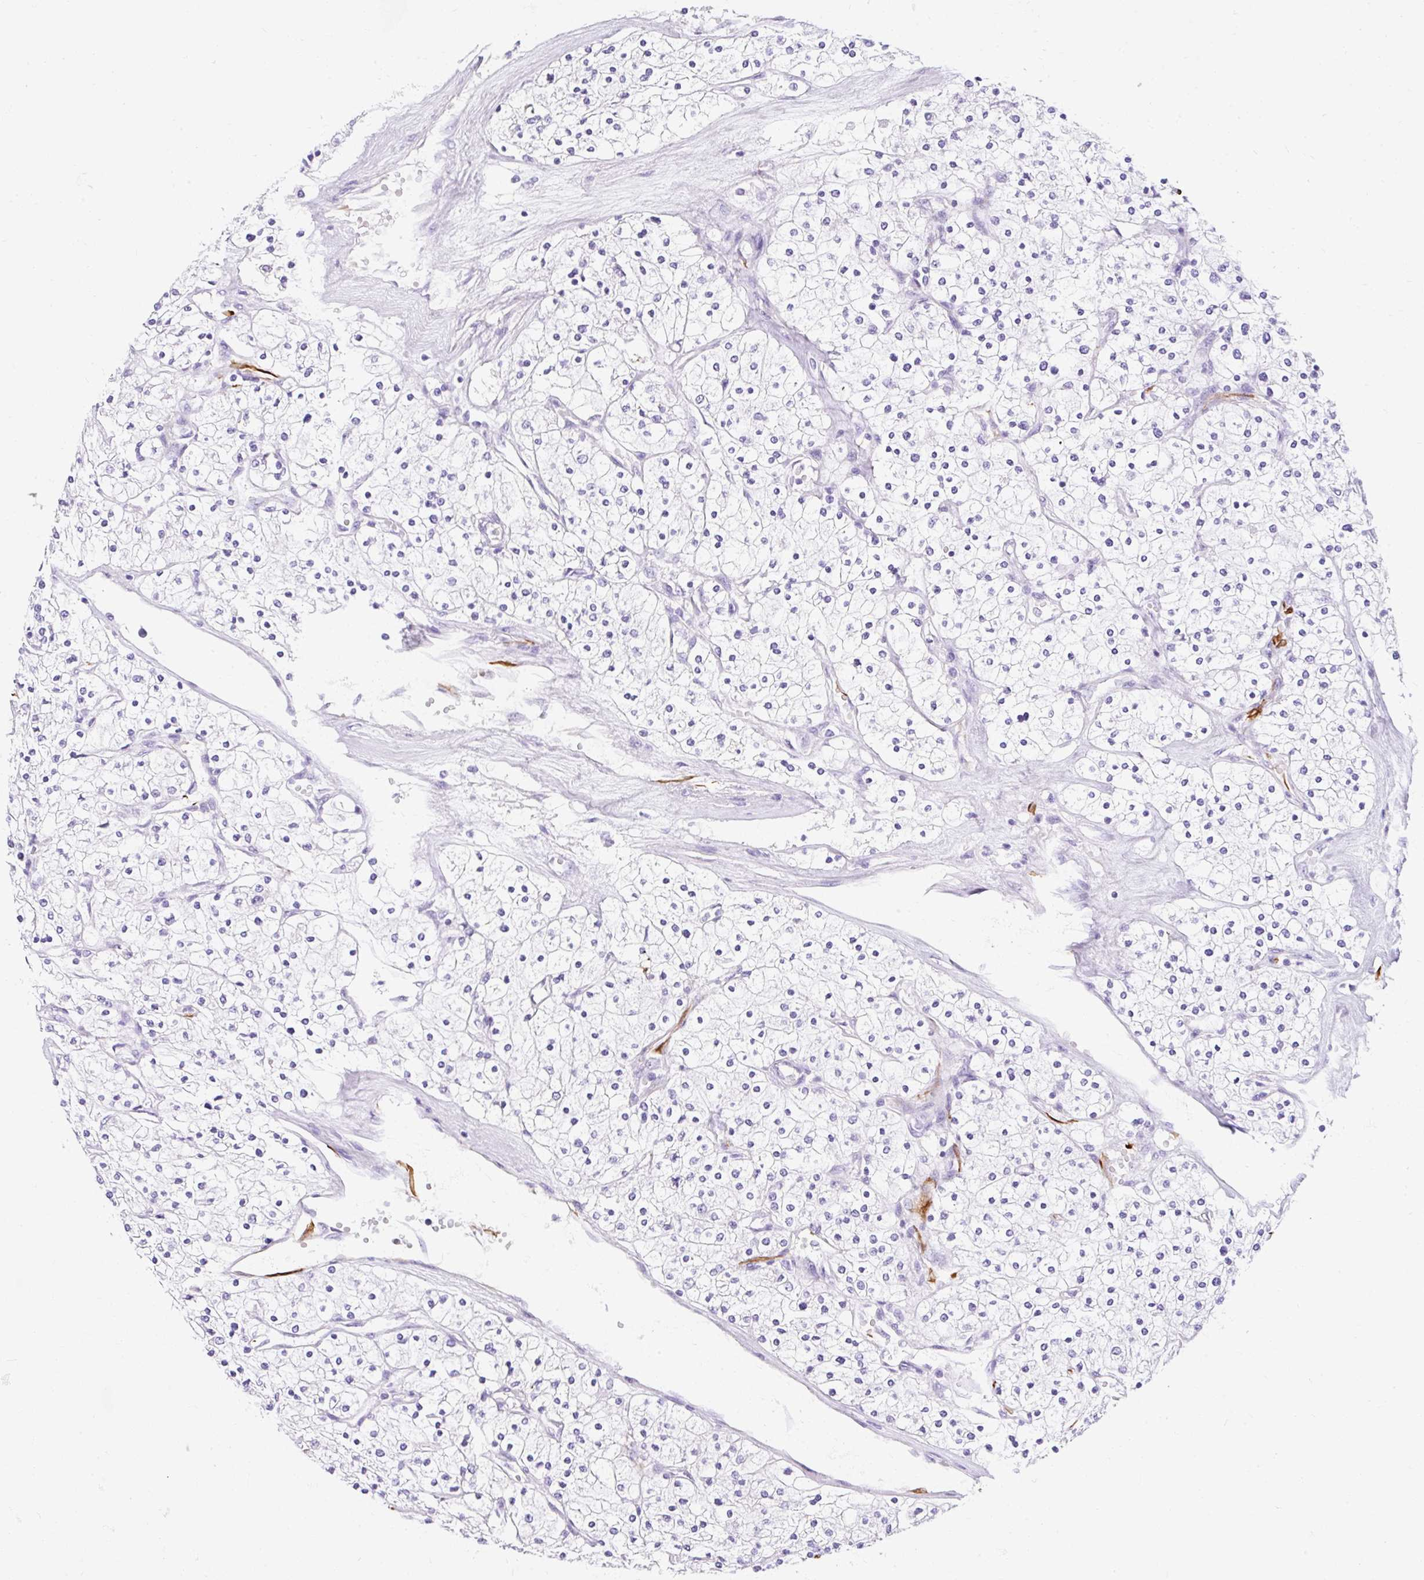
{"staining": {"intensity": "negative", "quantity": "none", "location": "none"}, "tissue": "renal cancer", "cell_type": "Tumor cells", "image_type": "cancer", "snomed": [{"axis": "morphology", "description": "Adenocarcinoma, NOS"}, {"axis": "topography", "description": "Kidney"}], "caption": "Immunohistochemistry micrograph of adenocarcinoma (renal) stained for a protein (brown), which reveals no positivity in tumor cells.", "gene": "APOC4-APOC2", "patient": {"sex": "male", "age": 80}}